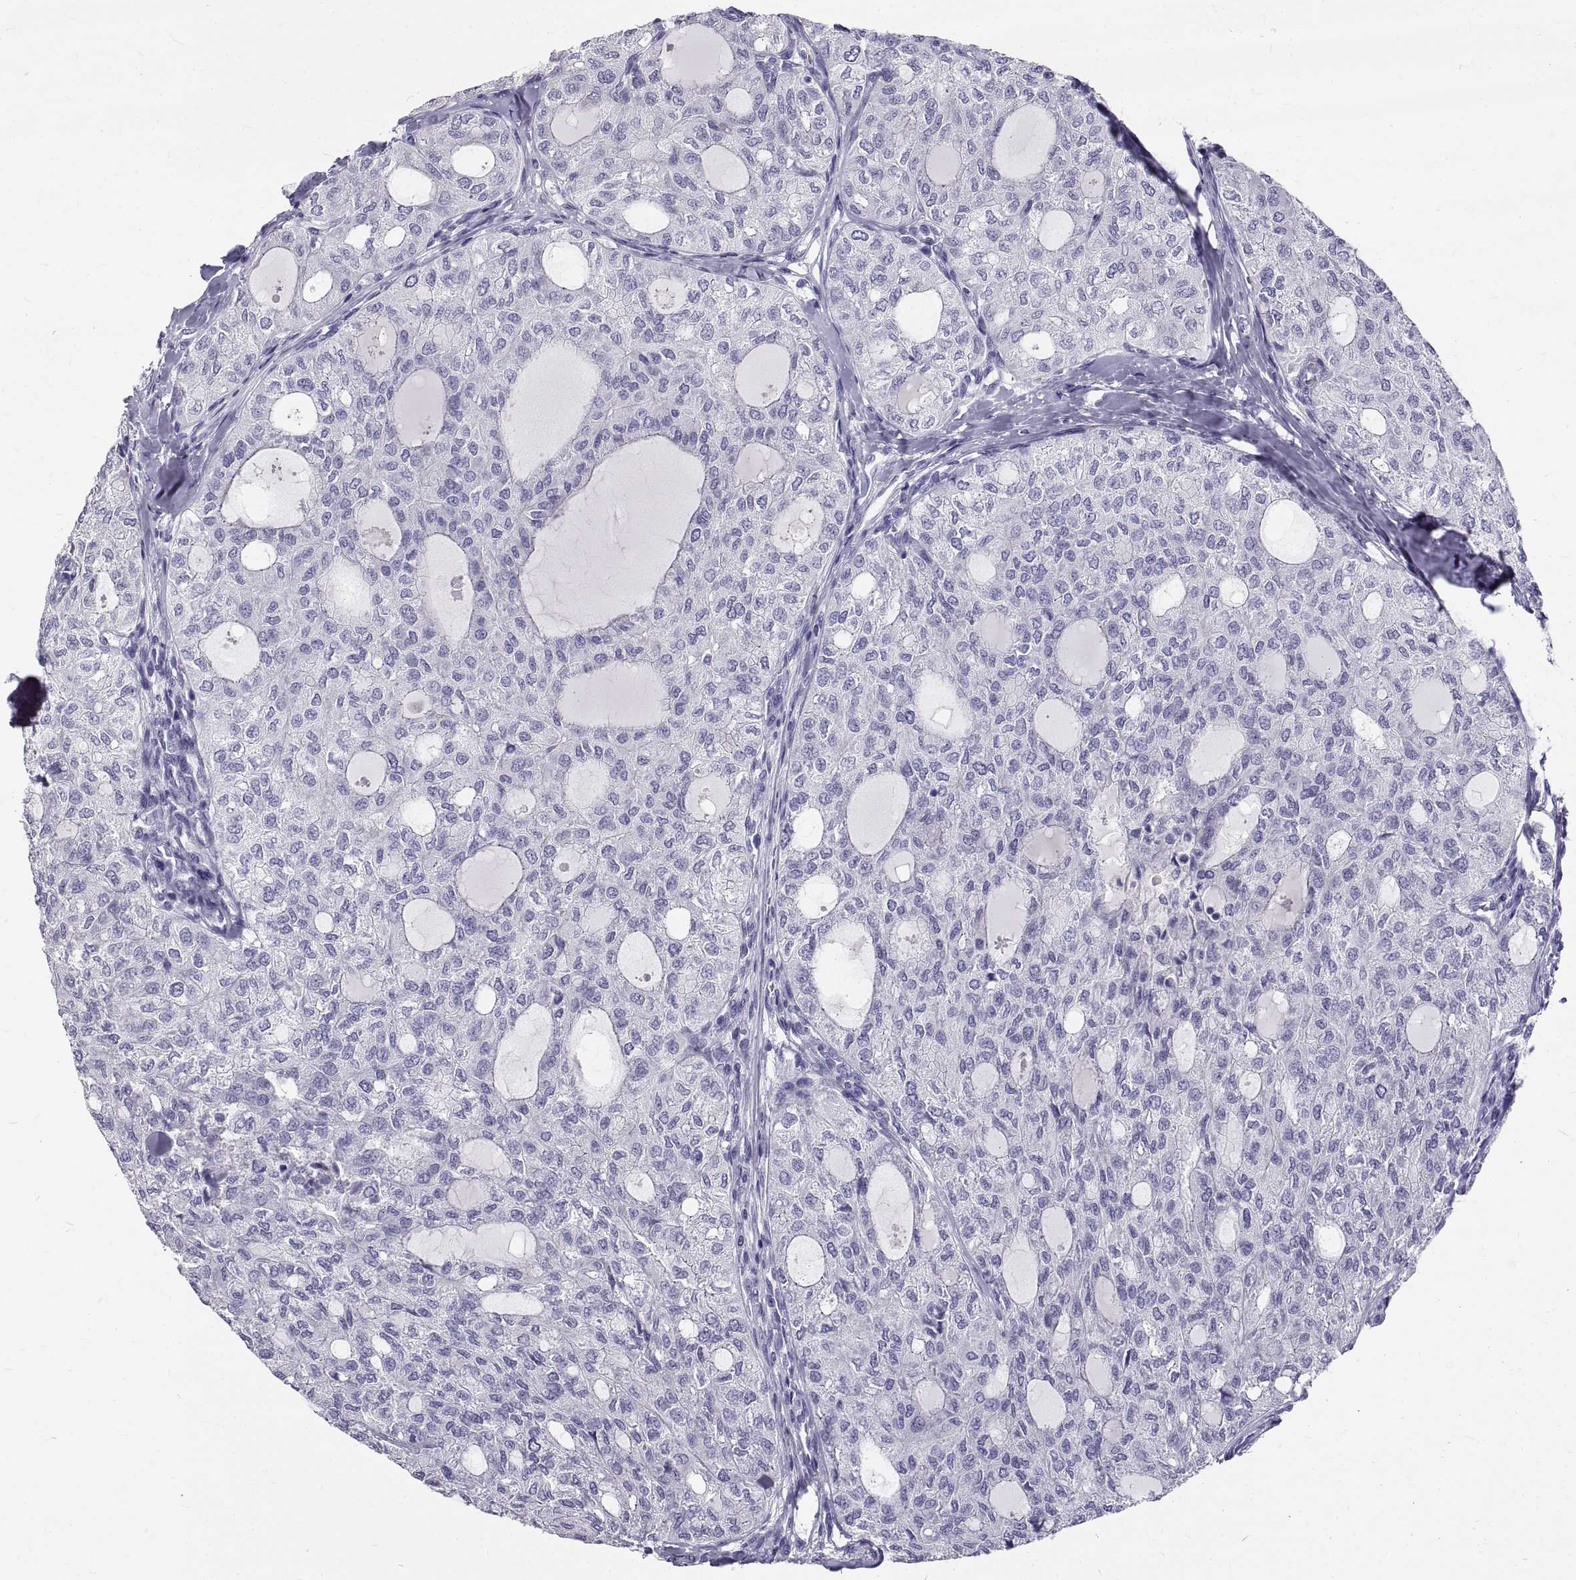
{"staining": {"intensity": "negative", "quantity": "none", "location": "none"}, "tissue": "thyroid cancer", "cell_type": "Tumor cells", "image_type": "cancer", "snomed": [{"axis": "morphology", "description": "Follicular adenoma carcinoma, NOS"}, {"axis": "topography", "description": "Thyroid gland"}], "caption": "Human thyroid cancer stained for a protein using immunohistochemistry shows no staining in tumor cells.", "gene": "GNG12", "patient": {"sex": "male", "age": 75}}